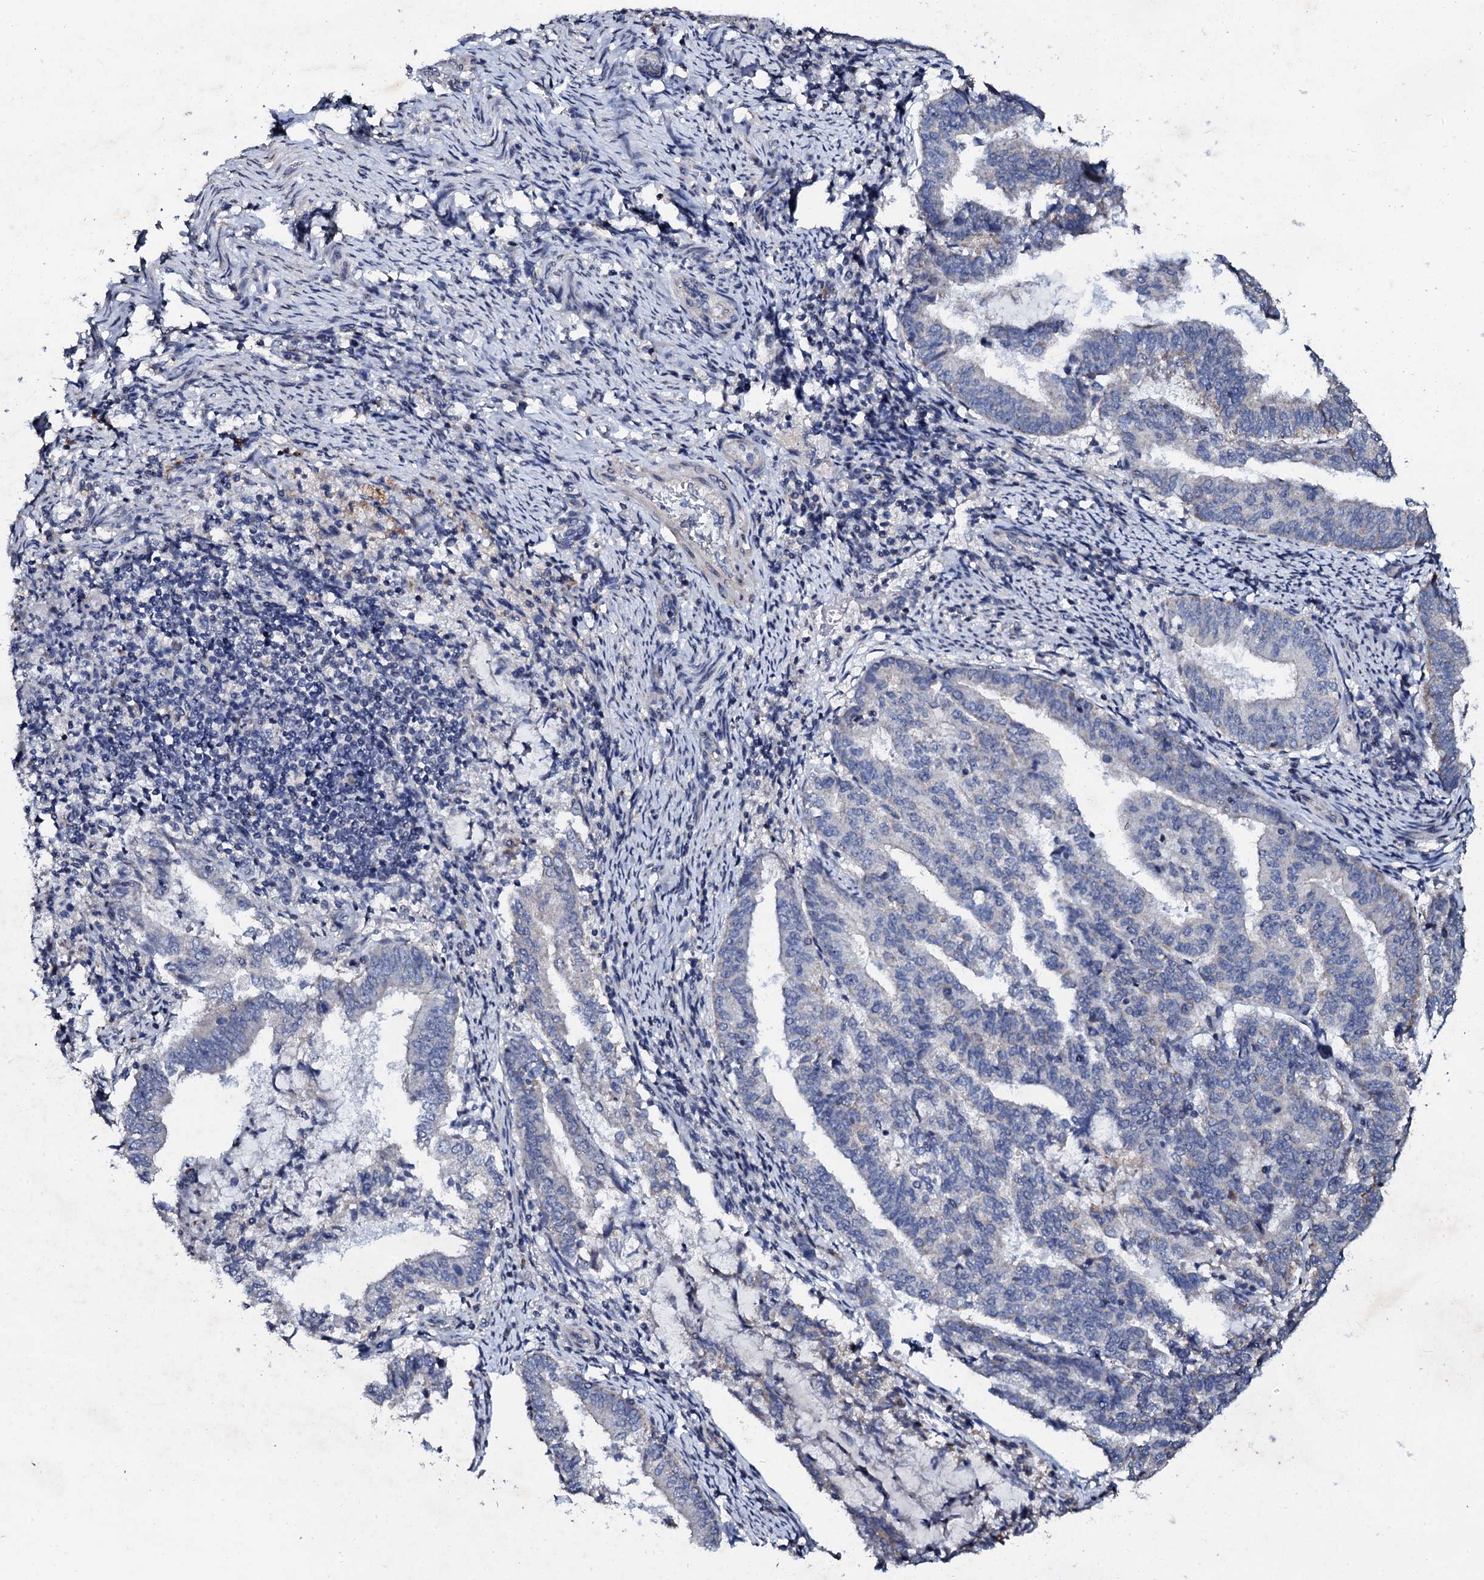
{"staining": {"intensity": "negative", "quantity": "none", "location": "none"}, "tissue": "endometrial cancer", "cell_type": "Tumor cells", "image_type": "cancer", "snomed": [{"axis": "morphology", "description": "Adenocarcinoma, NOS"}, {"axis": "topography", "description": "Endometrium"}], "caption": "Immunohistochemistry histopathology image of human endometrial adenocarcinoma stained for a protein (brown), which reveals no positivity in tumor cells. (DAB immunohistochemistry, high magnification).", "gene": "SLC37A4", "patient": {"sex": "female", "age": 80}}